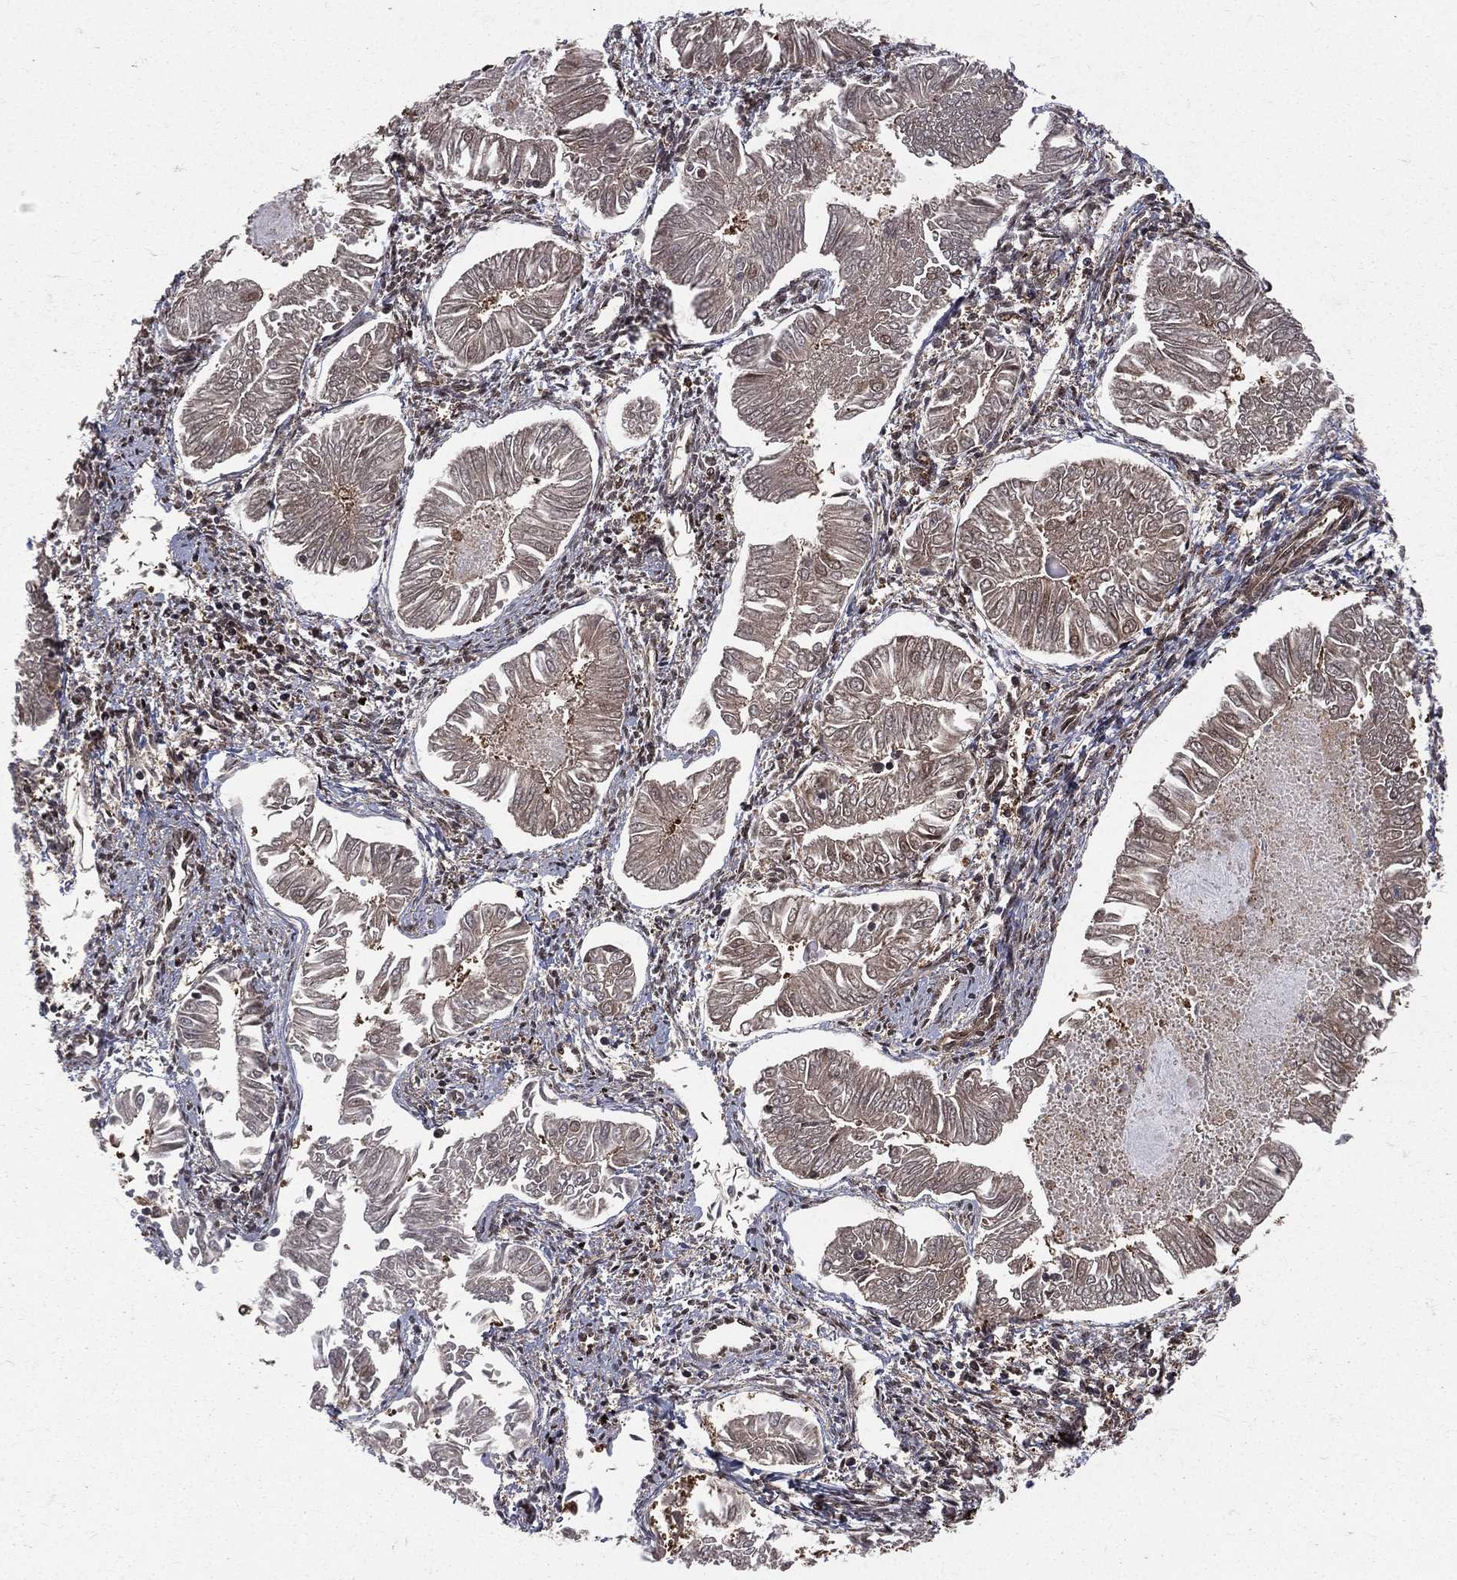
{"staining": {"intensity": "negative", "quantity": "none", "location": "none"}, "tissue": "endometrial cancer", "cell_type": "Tumor cells", "image_type": "cancer", "snomed": [{"axis": "morphology", "description": "Adenocarcinoma, NOS"}, {"axis": "topography", "description": "Endometrium"}], "caption": "There is no significant positivity in tumor cells of endometrial adenocarcinoma. (Immunohistochemistry, brightfield microscopy, high magnification).", "gene": "COPS4", "patient": {"sex": "female", "age": 53}}